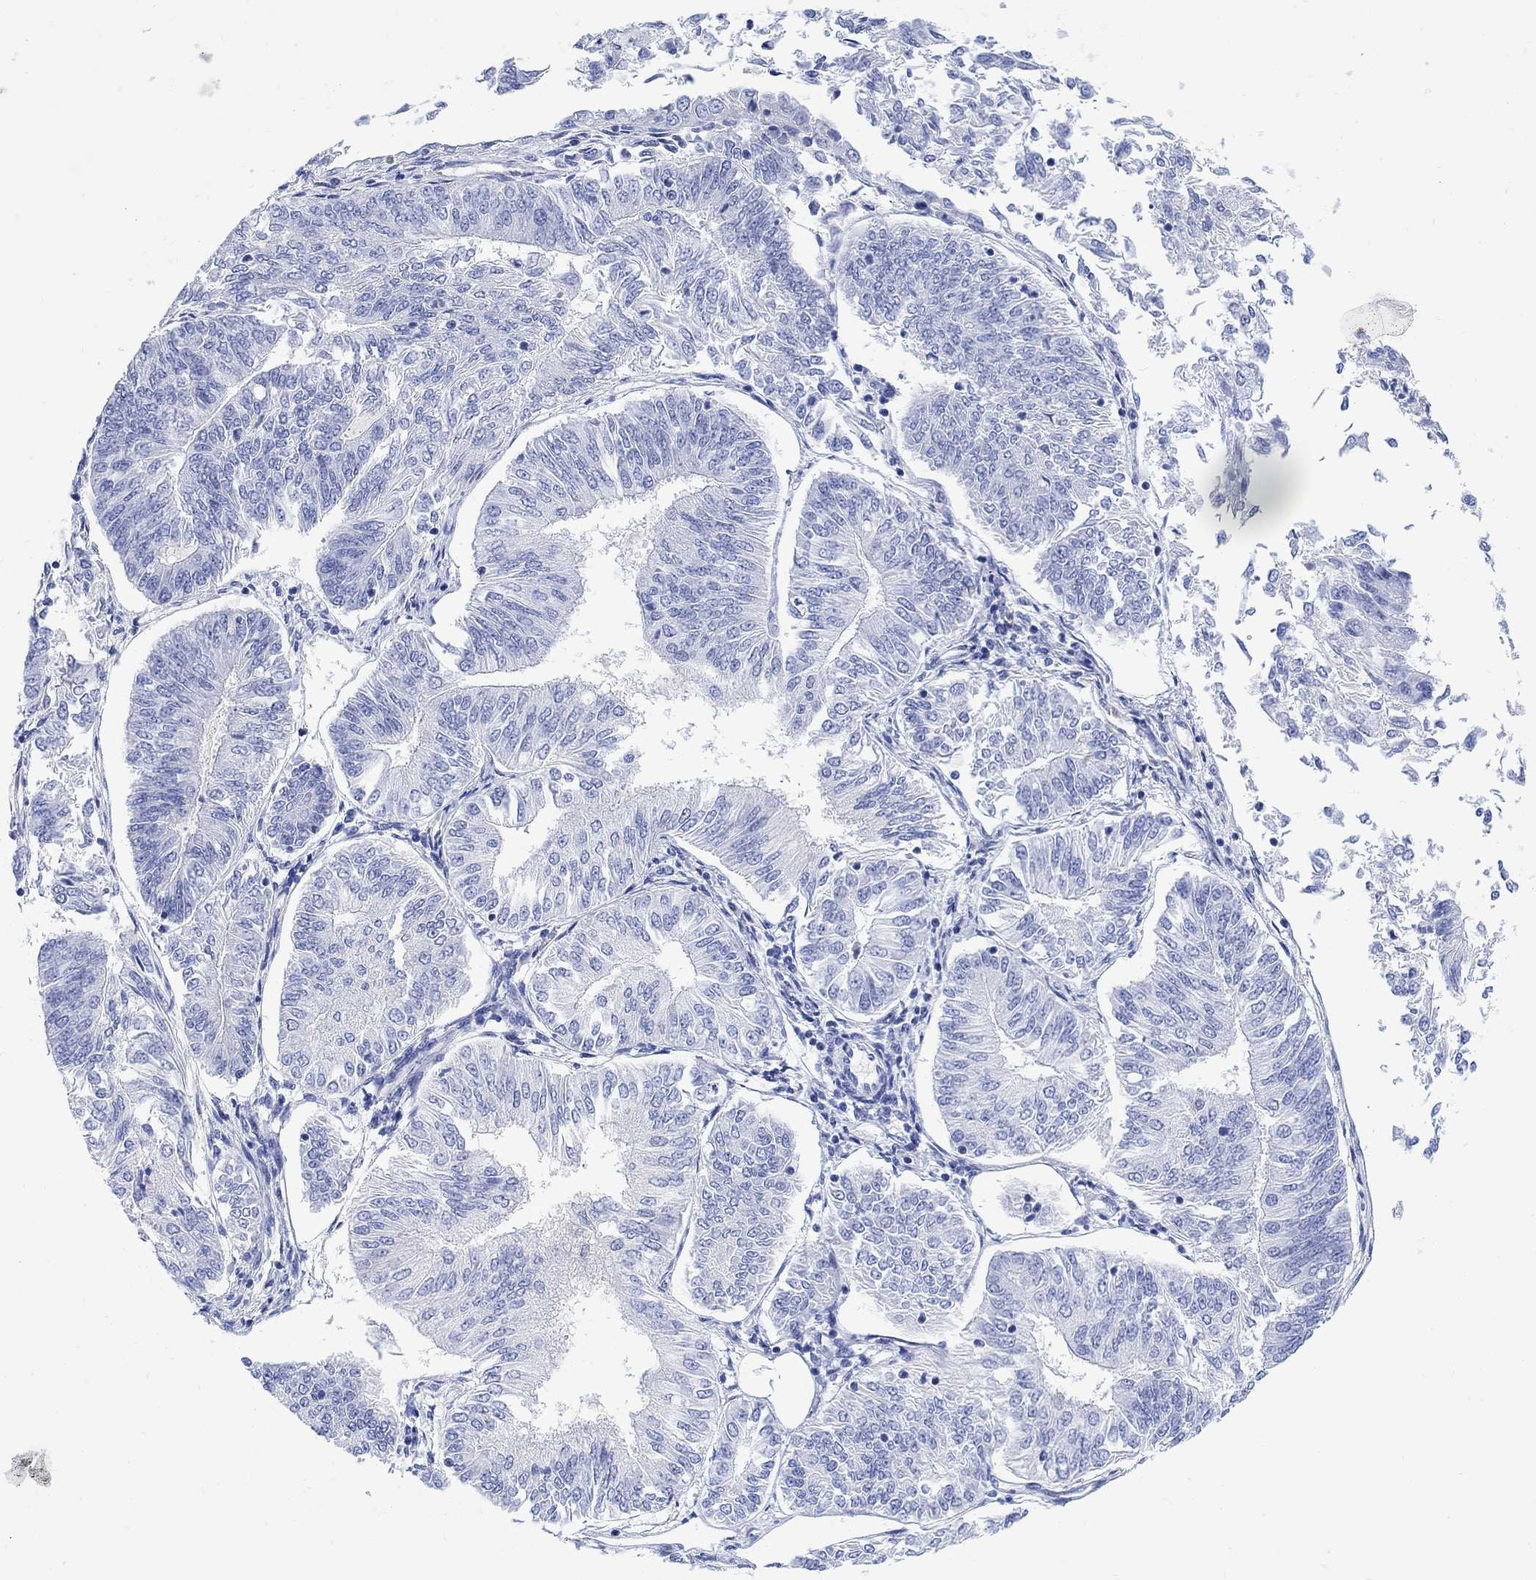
{"staining": {"intensity": "negative", "quantity": "none", "location": "none"}, "tissue": "endometrial cancer", "cell_type": "Tumor cells", "image_type": "cancer", "snomed": [{"axis": "morphology", "description": "Adenocarcinoma, NOS"}, {"axis": "topography", "description": "Endometrium"}], "caption": "A high-resolution micrograph shows immunohistochemistry staining of endometrial cancer (adenocarcinoma), which exhibits no significant expression in tumor cells.", "gene": "MYL1", "patient": {"sex": "female", "age": 58}}